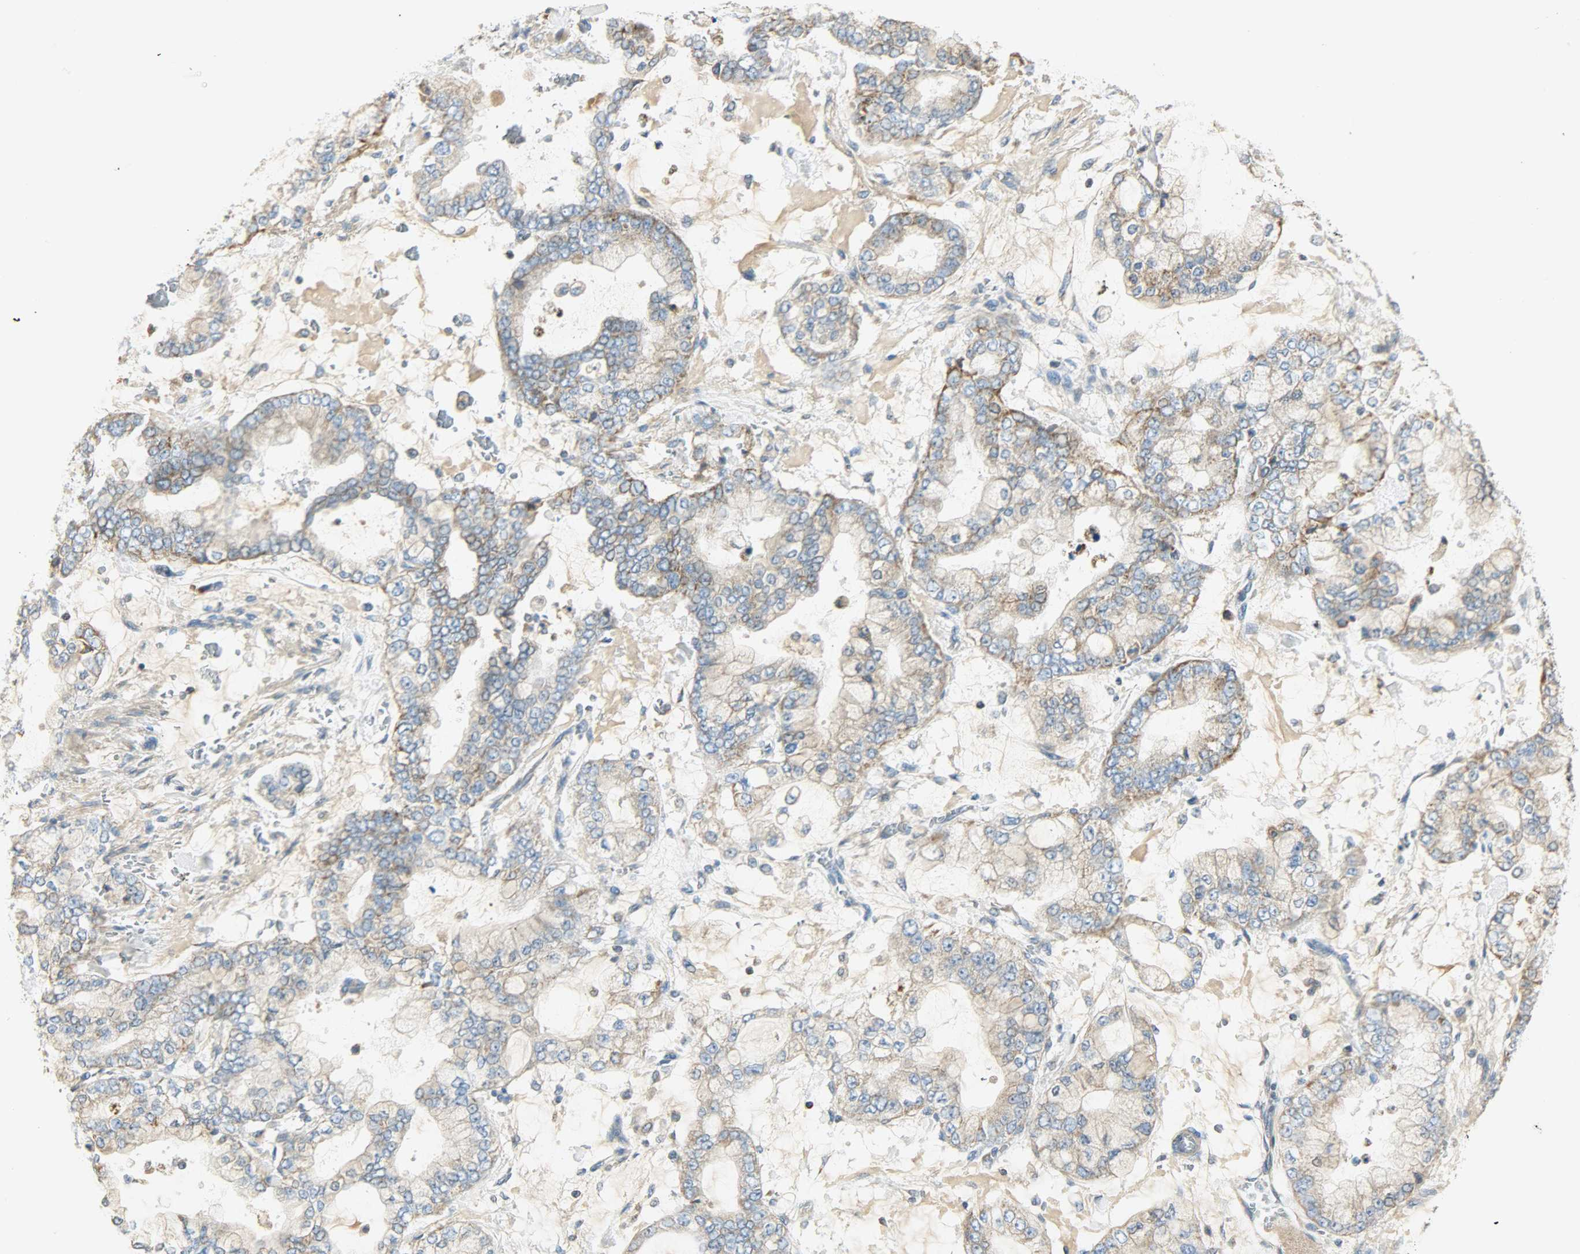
{"staining": {"intensity": "weak", "quantity": "25%-75%", "location": "cytoplasmic/membranous"}, "tissue": "stomach cancer", "cell_type": "Tumor cells", "image_type": "cancer", "snomed": [{"axis": "morphology", "description": "Normal tissue, NOS"}, {"axis": "morphology", "description": "Adenocarcinoma, NOS"}, {"axis": "topography", "description": "Stomach, upper"}, {"axis": "topography", "description": "Stomach"}], "caption": "Stomach adenocarcinoma was stained to show a protein in brown. There is low levels of weak cytoplasmic/membranous staining in about 25%-75% of tumor cells. The protein of interest is shown in brown color, while the nuclei are stained blue.", "gene": "NNT", "patient": {"sex": "male", "age": 76}}